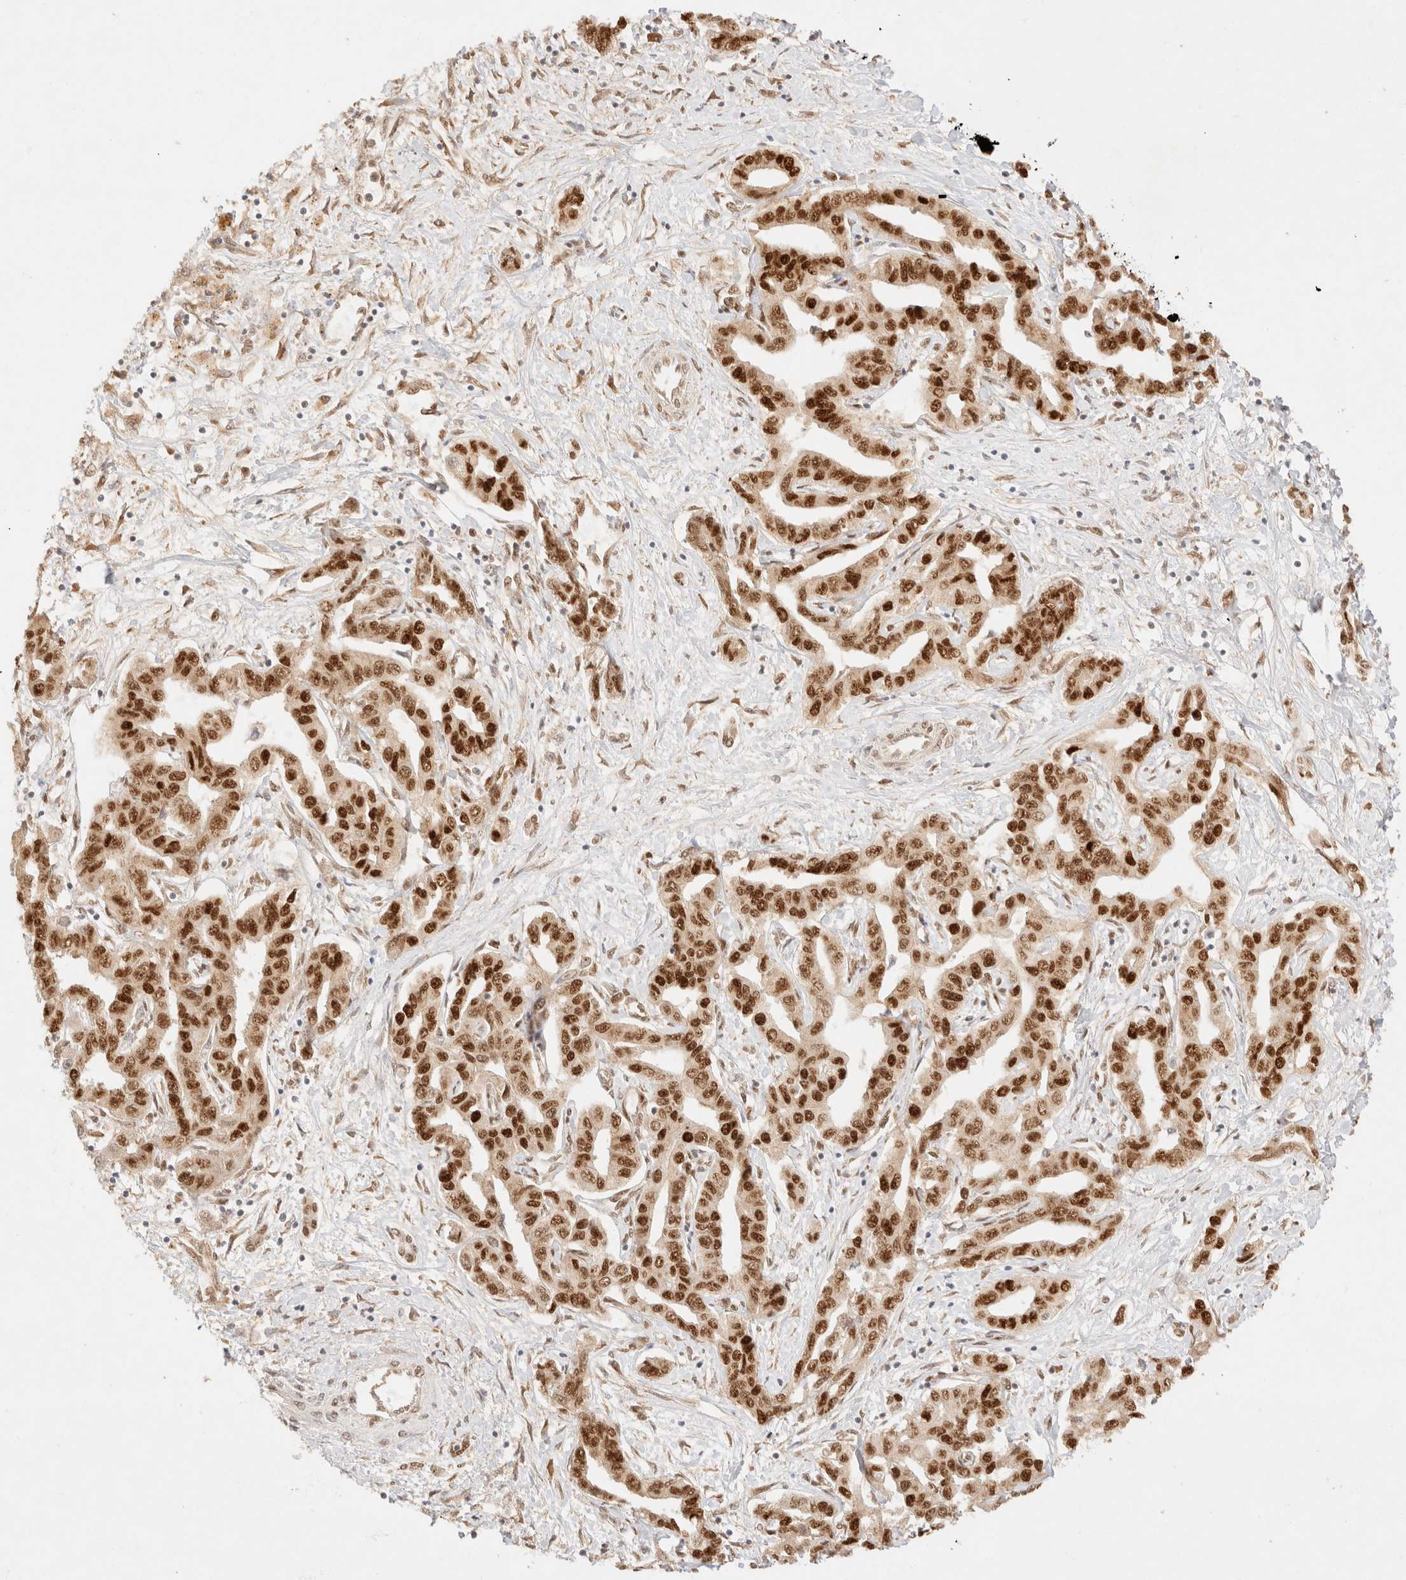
{"staining": {"intensity": "strong", "quantity": ">75%", "location": "nuclear"}, "tissue": "liver cancer", "cell_type": "Tumor cells", "image_type": "cancer", "snomed": [{"axis": "morphology", "description": "Cholangiocarcinoma"}, {"axis": "topography", "description": "Liver"}], "caption": "Immunohistochemical staining of cholangiocarcinoma (liver) reveals strong nuclear protein staining in approximately >75% of tumor cells.", "gene": "ZNF768", "patient": {"sex": "male", "age": 59}}